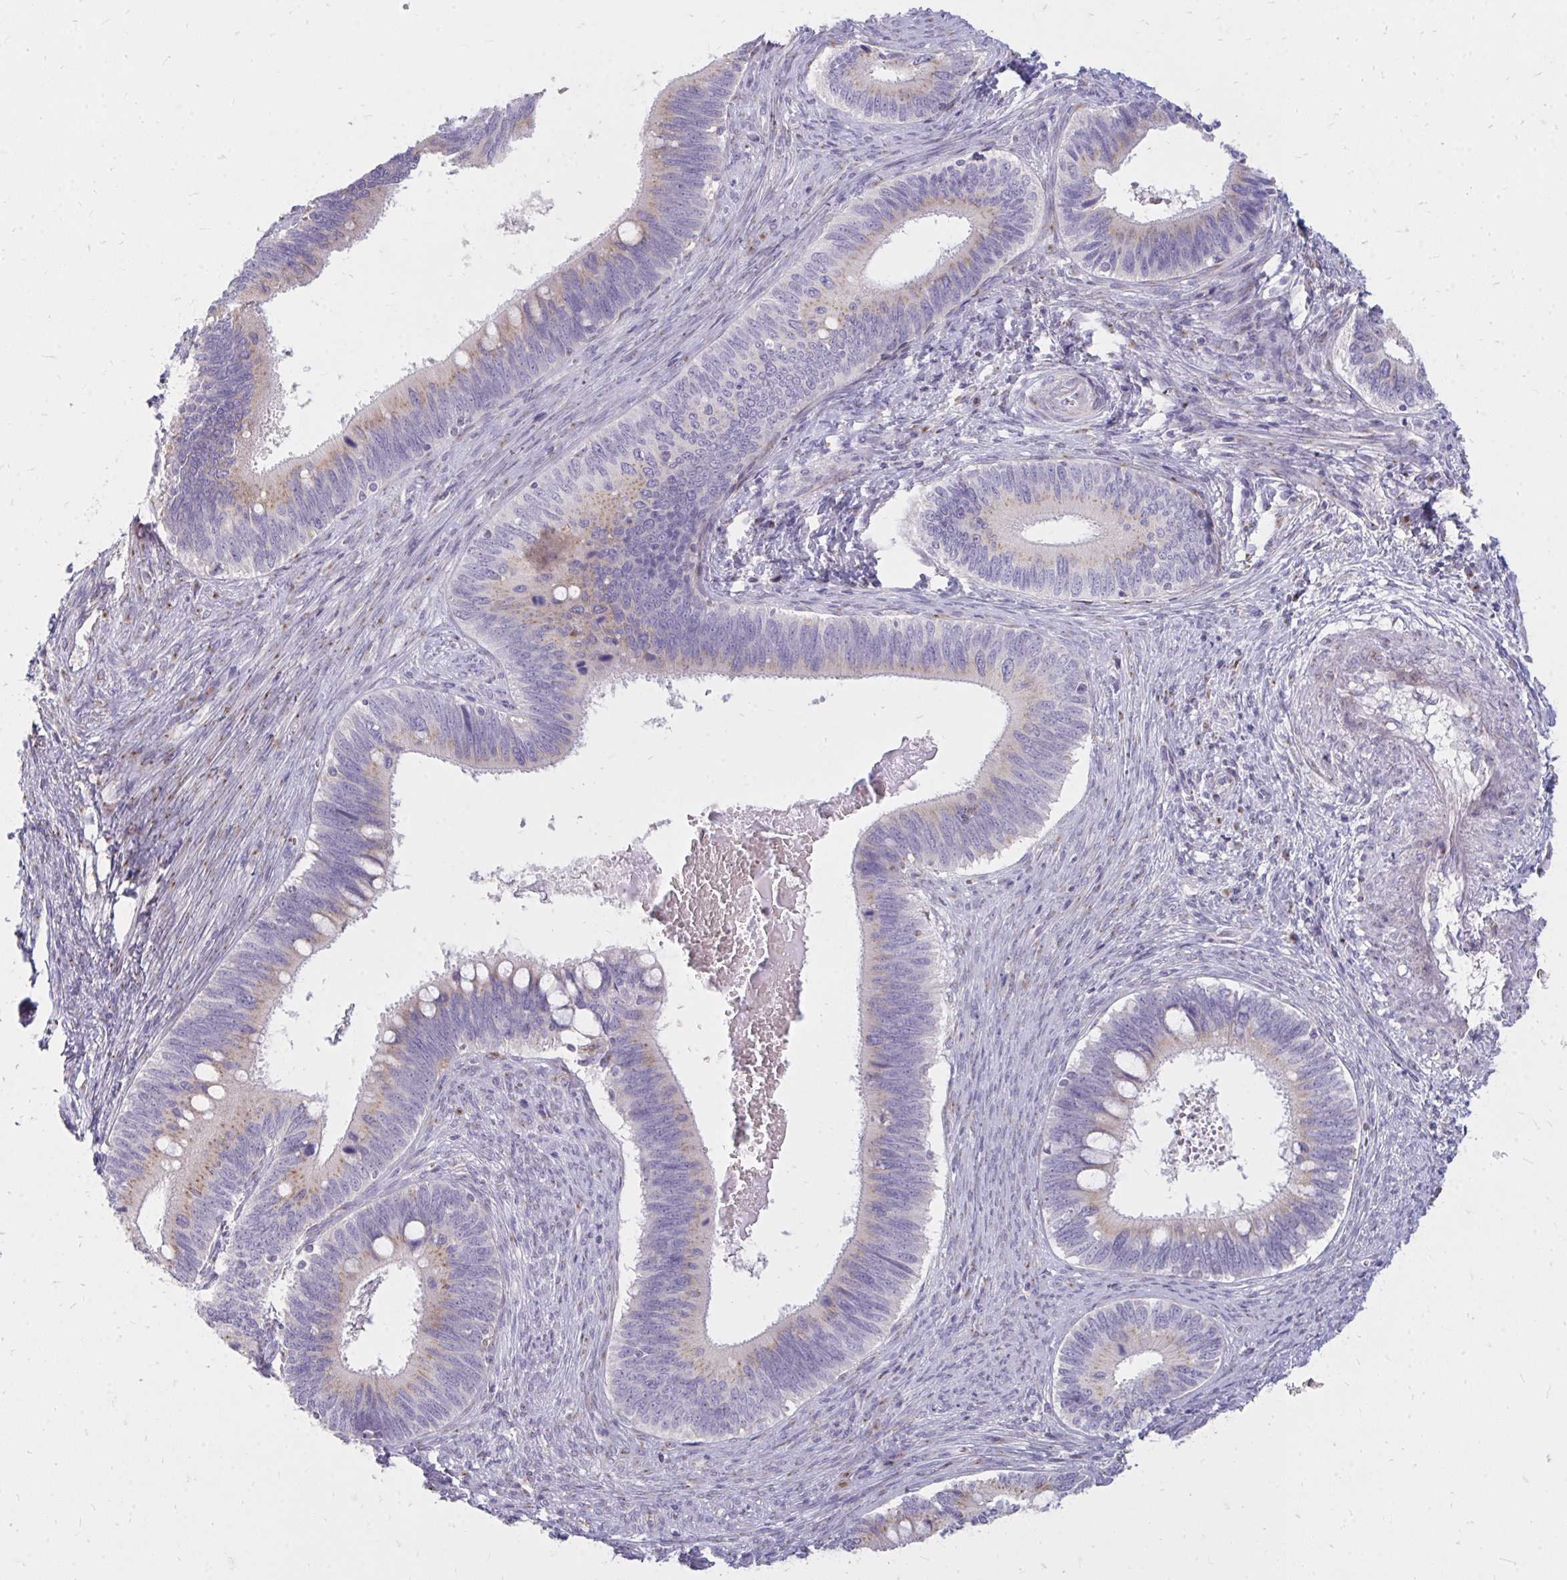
{"staining": {"intensity": "weak", "quantity": ">75%", "location": "cytoplasmic/membranous"}, "tissue": "cervical cancer", "cell_type": "Tumor cells", "image_type": "cancer", "snomed": [{"axis": "morphology", "description": "Adenocarcinoma, NOS"}, {"axis": "topography", "description": "Cervix"}], "caption": "Immunohistochemistry (IHC) image of human cervical cancer stained for a protein (brown), which reveals low levels of weak cytoplasmic/membranous staining in approximately >75% of tumor cells.", "gene": "RAB6B", "patient": {"sex": "female", "age": 42}}